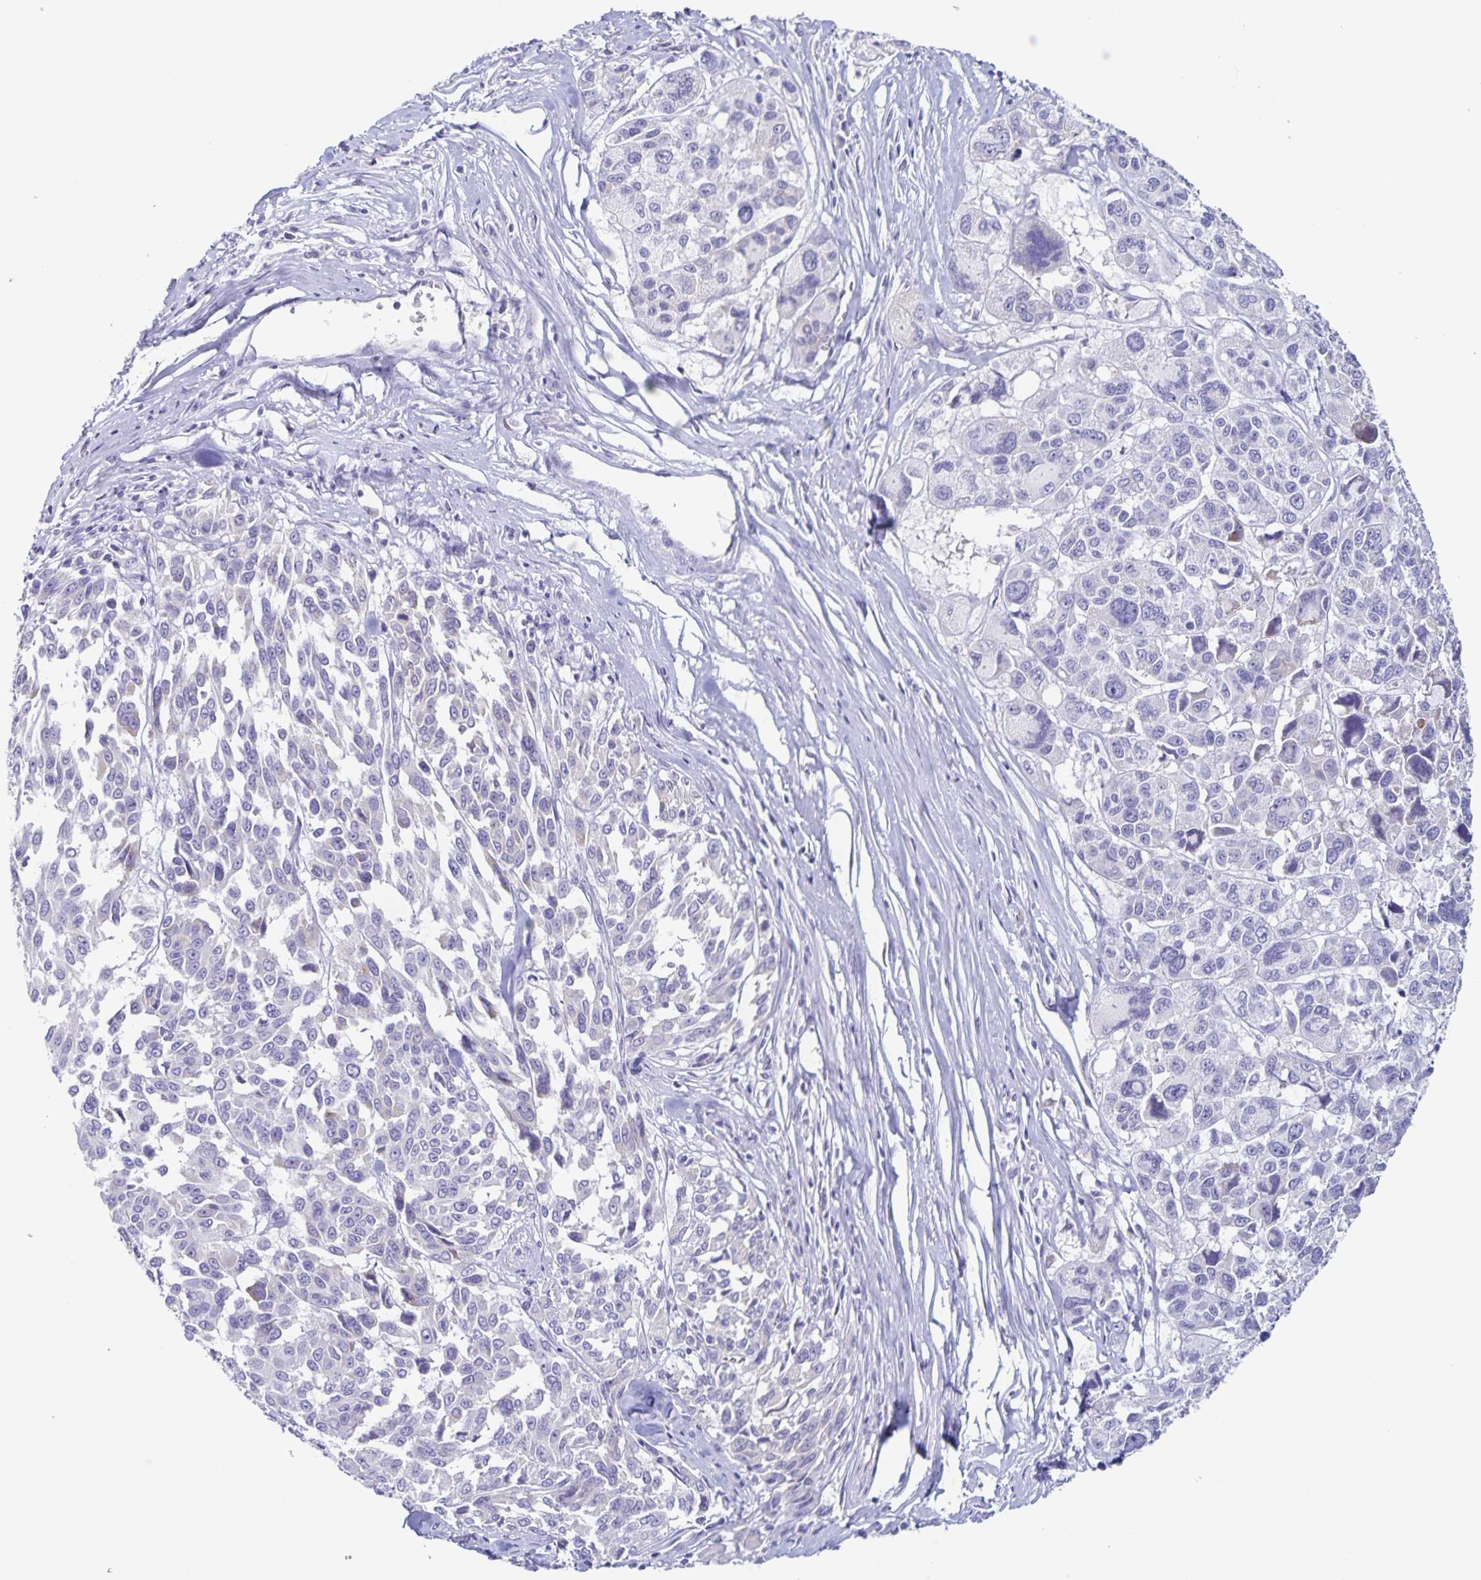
{"staining": {"intensity": "negative", "quantity": "none", "location": "none"}, "tissue": "melanoma", "cell_type": "Tumor cells", "image_type": "cancer", "snomed": [{"axis": "morphology", "description": "Malignant melanoma, NOS"}, {"axis": "topography", "description": "Skin"}], "caption": "High magnification brightfield microscopy of melanoma stained with DAB (3,3'-diaminobenzidine) (brown) and counterstained with hematoxylin (blue): tumor cells show no significant staining. (DAB immunohistochemistry visualized using brightfield microscopy, high magnification).", "gene": "RPL36A", "patient": {"sex": "female", "age": 66}}